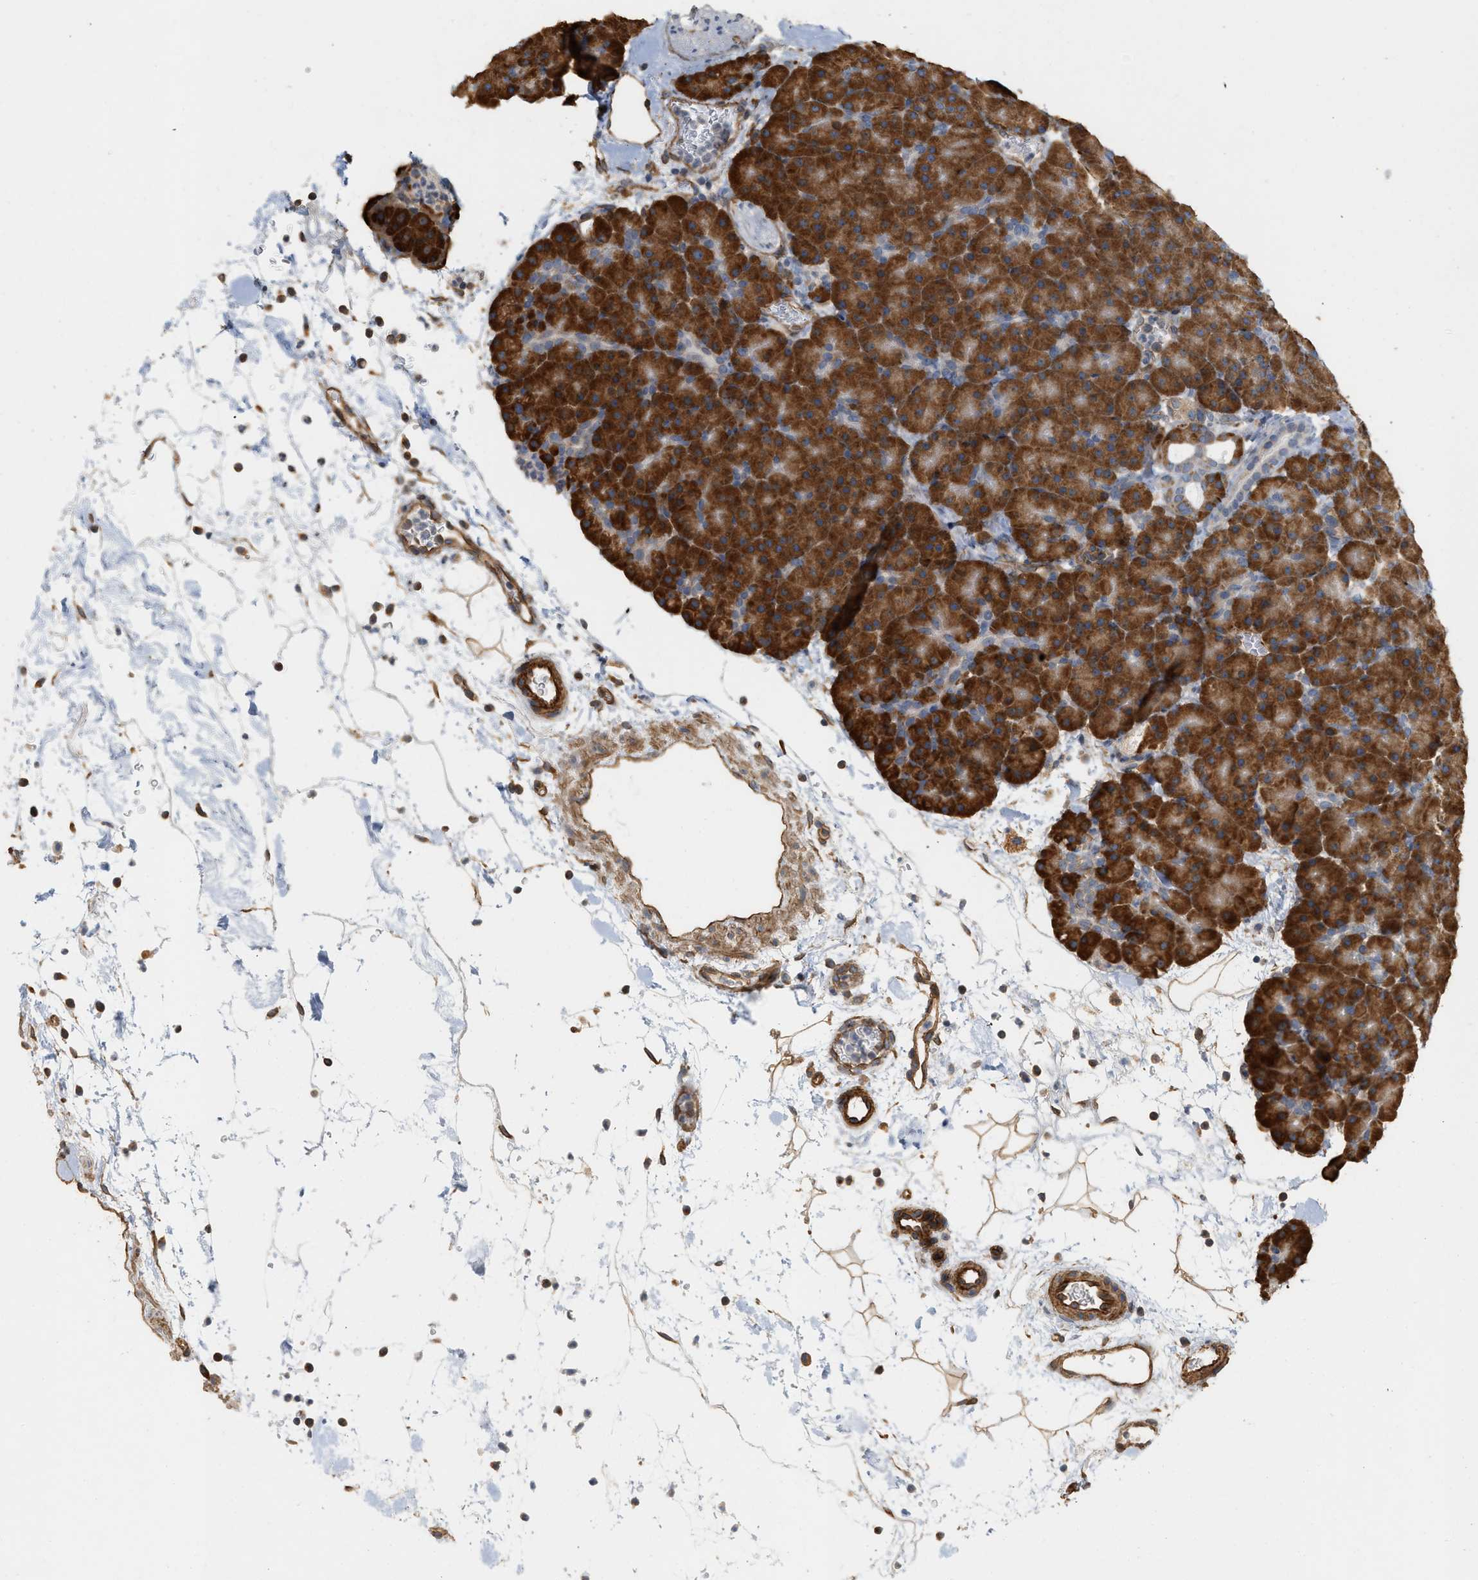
{"staining": {"intensity": "strong", "quantity": ">75%", "location": "cytoplasmic/membranous"}, "tissue": "pancreas", "cell_type": "Exocrine glandular cells", "image_type": "normal", "snomed": [{"axis": "morphology", "description": "Normal tissue, NOS"}, {"axis": "topography", "description": "Pancreas"}], "caption": "Exocrine glandular cells display strong cytoplasmic/membranous staining in approximately >75% of cells in benign pancreas.", "gene": "SVOP", "patient": {"sex": "male", "age": 66}}